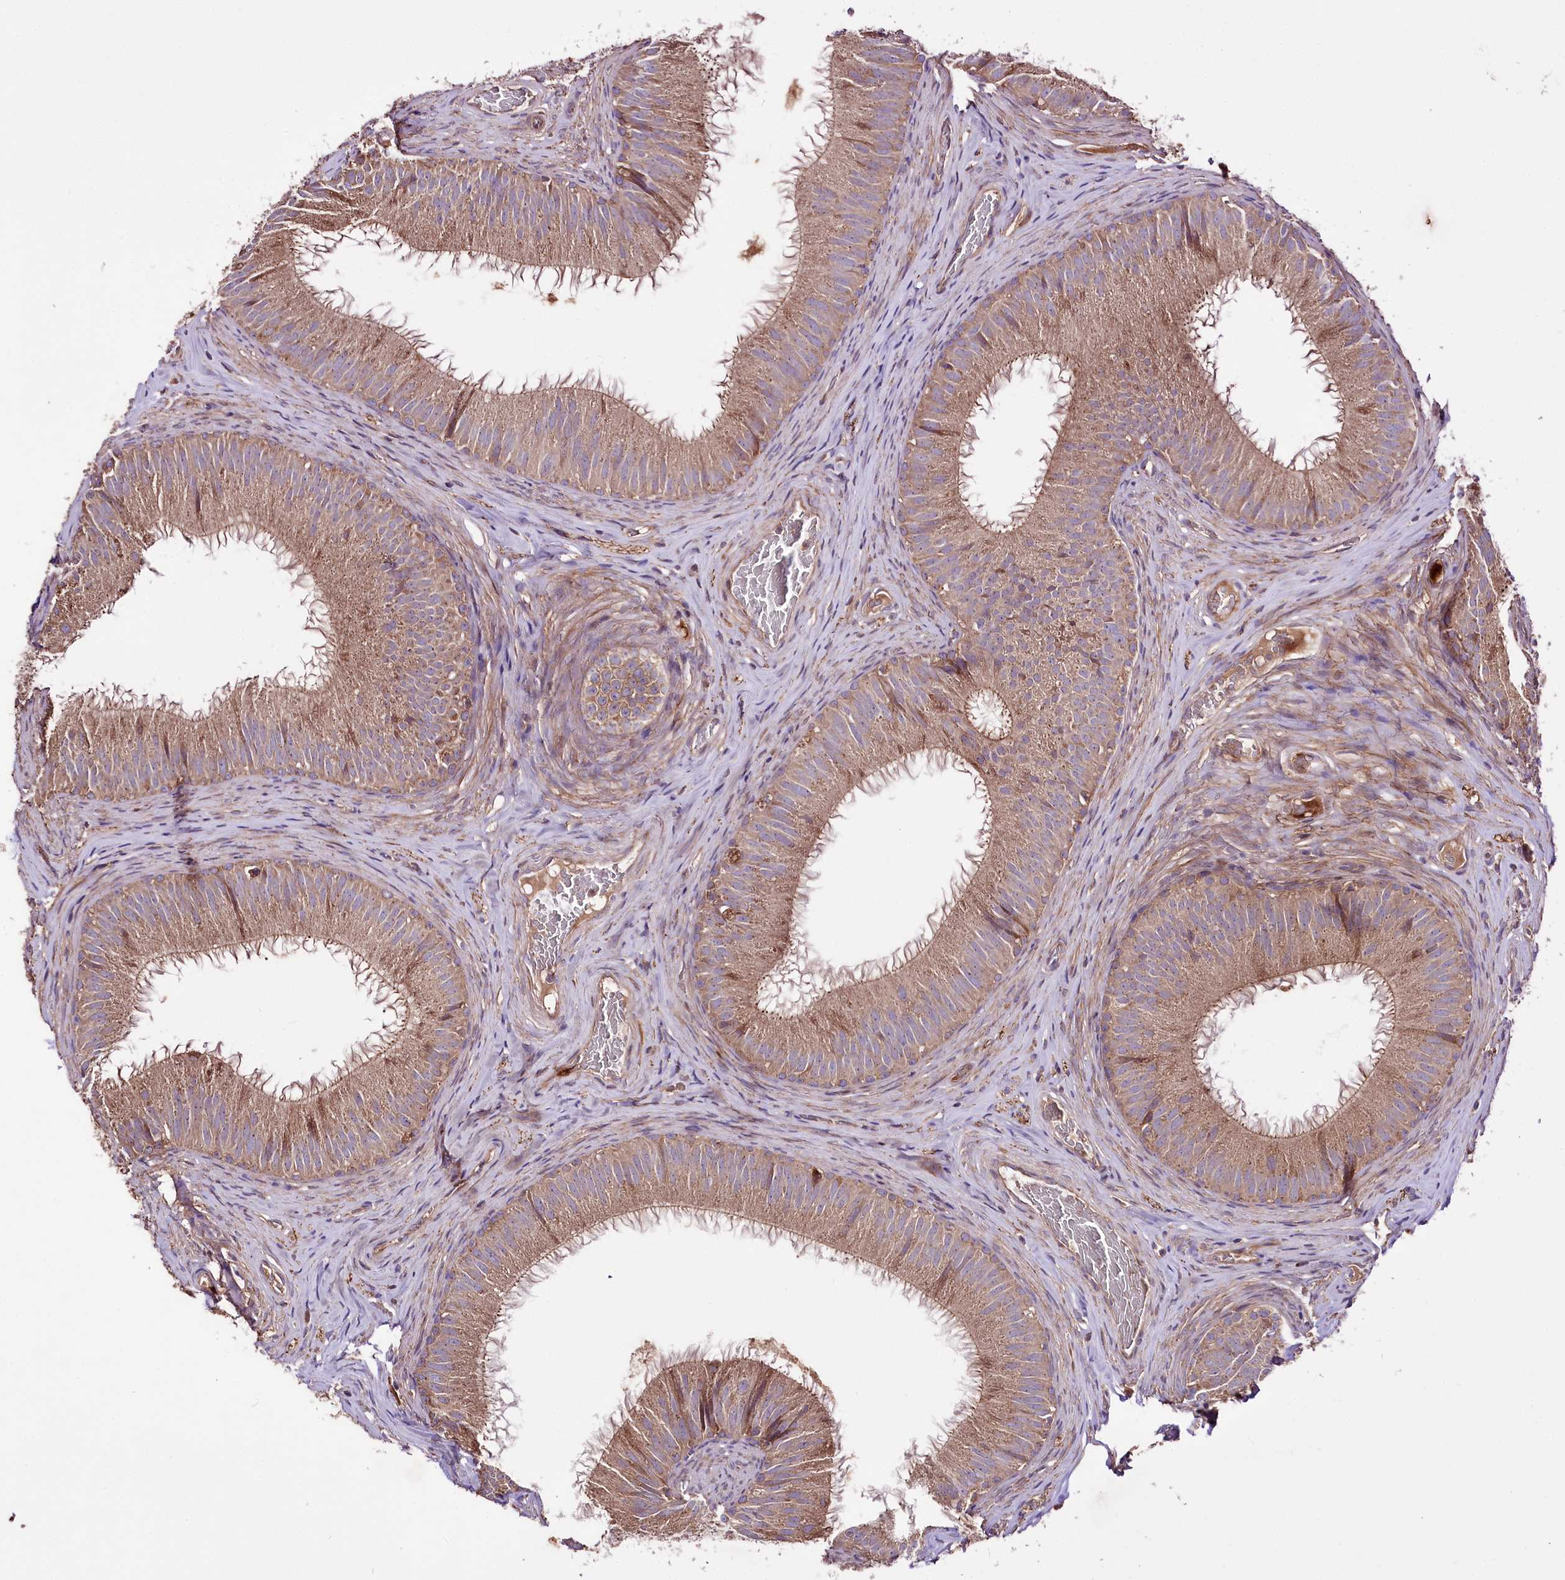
{"staining": {"intensity": "moderate", "quantity": ">75%", "location": "cytoplasmic/membranous"}, "tissue": "epididymis", "cell_type": "Glandular cells", "image_type": "normal", "snomed": [{"axis": "morphology", "description": "Normal tissue, NOS"}, {"axis": "topography", "description": "Epididymis"}], "caption": "Epididymis stained for a protein (brown) displays moderate cytoplasmic/membranous positive staining in about >75% of glandular cells.", "gene": "WWC1", "patient": {"sex": "male", "age": 34}}